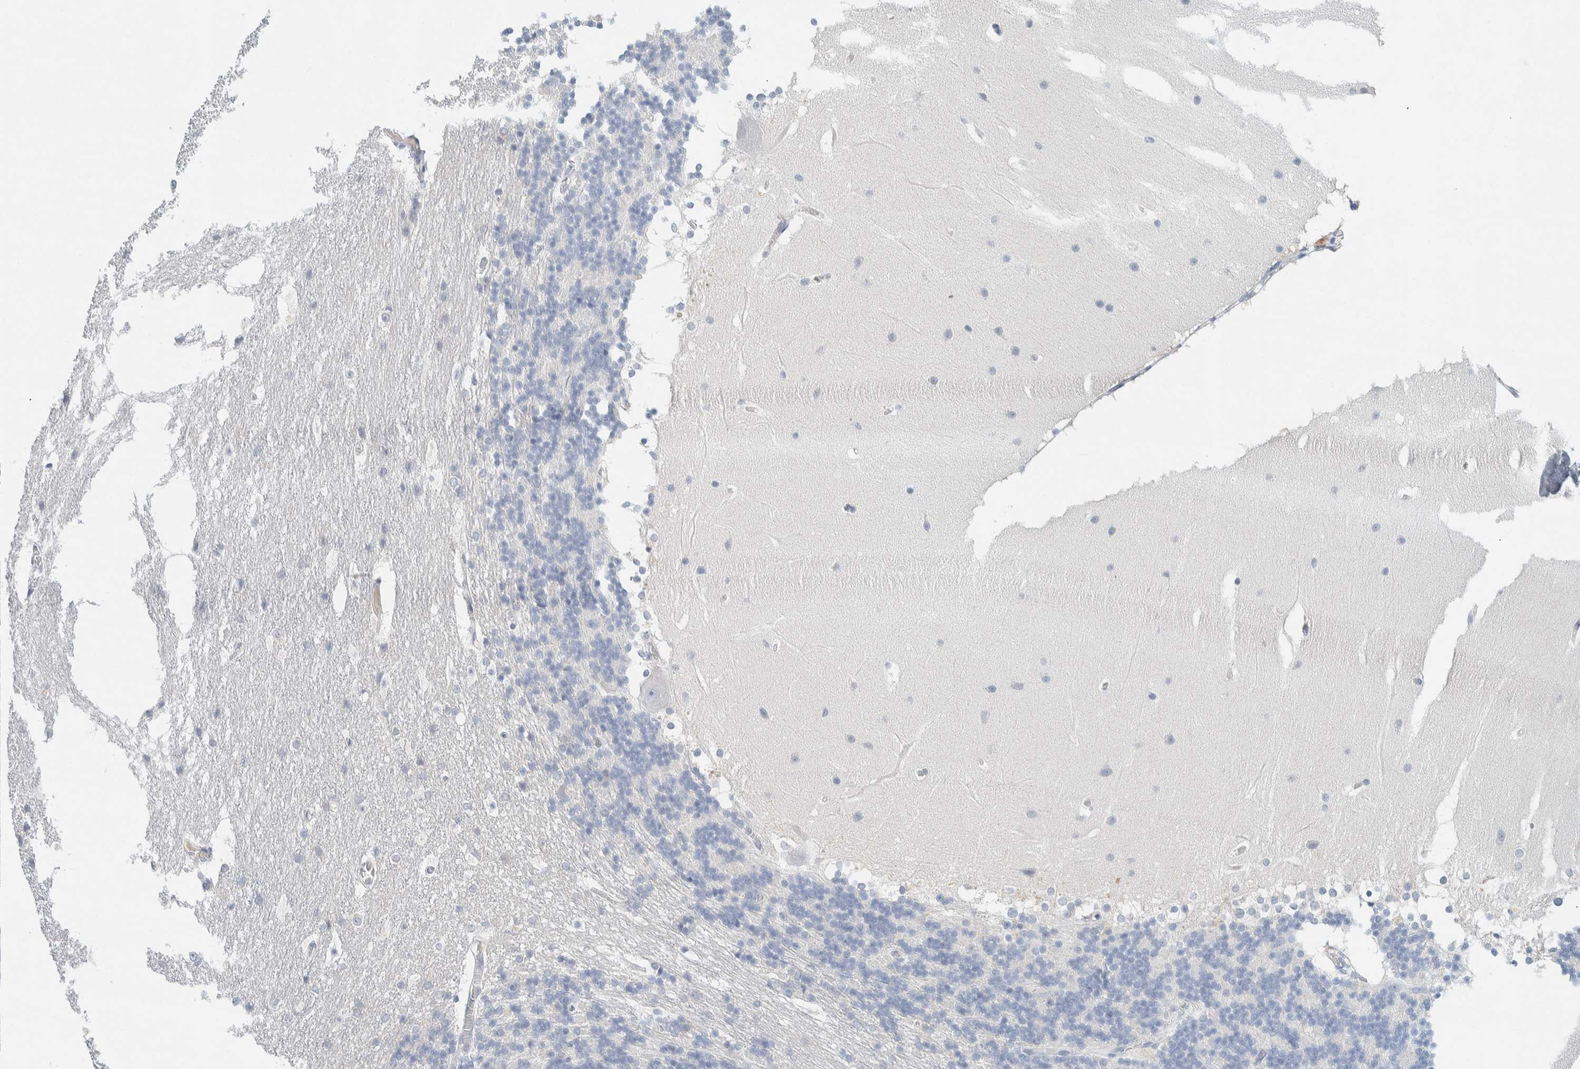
{"staining": {"intensity": "negative", "quantity": "none", "location": "none"}, "tissue": "cerebellum", "cell_type": "Cells in granular layer", "image_type": "normal", "snomed": [{"axis": "morphology", "description": "Normal tissue, NOS"}, {"axis": "topography", "description": "Cerebellum"}], "caption": "Immunohistochemistry photomicrograph of normal human cerebellum stained for a protein (brown), which displays no expression in cells in granular layer.", "gene": "ALOX12B", "patient": {"sex": "female", "age": 19}}